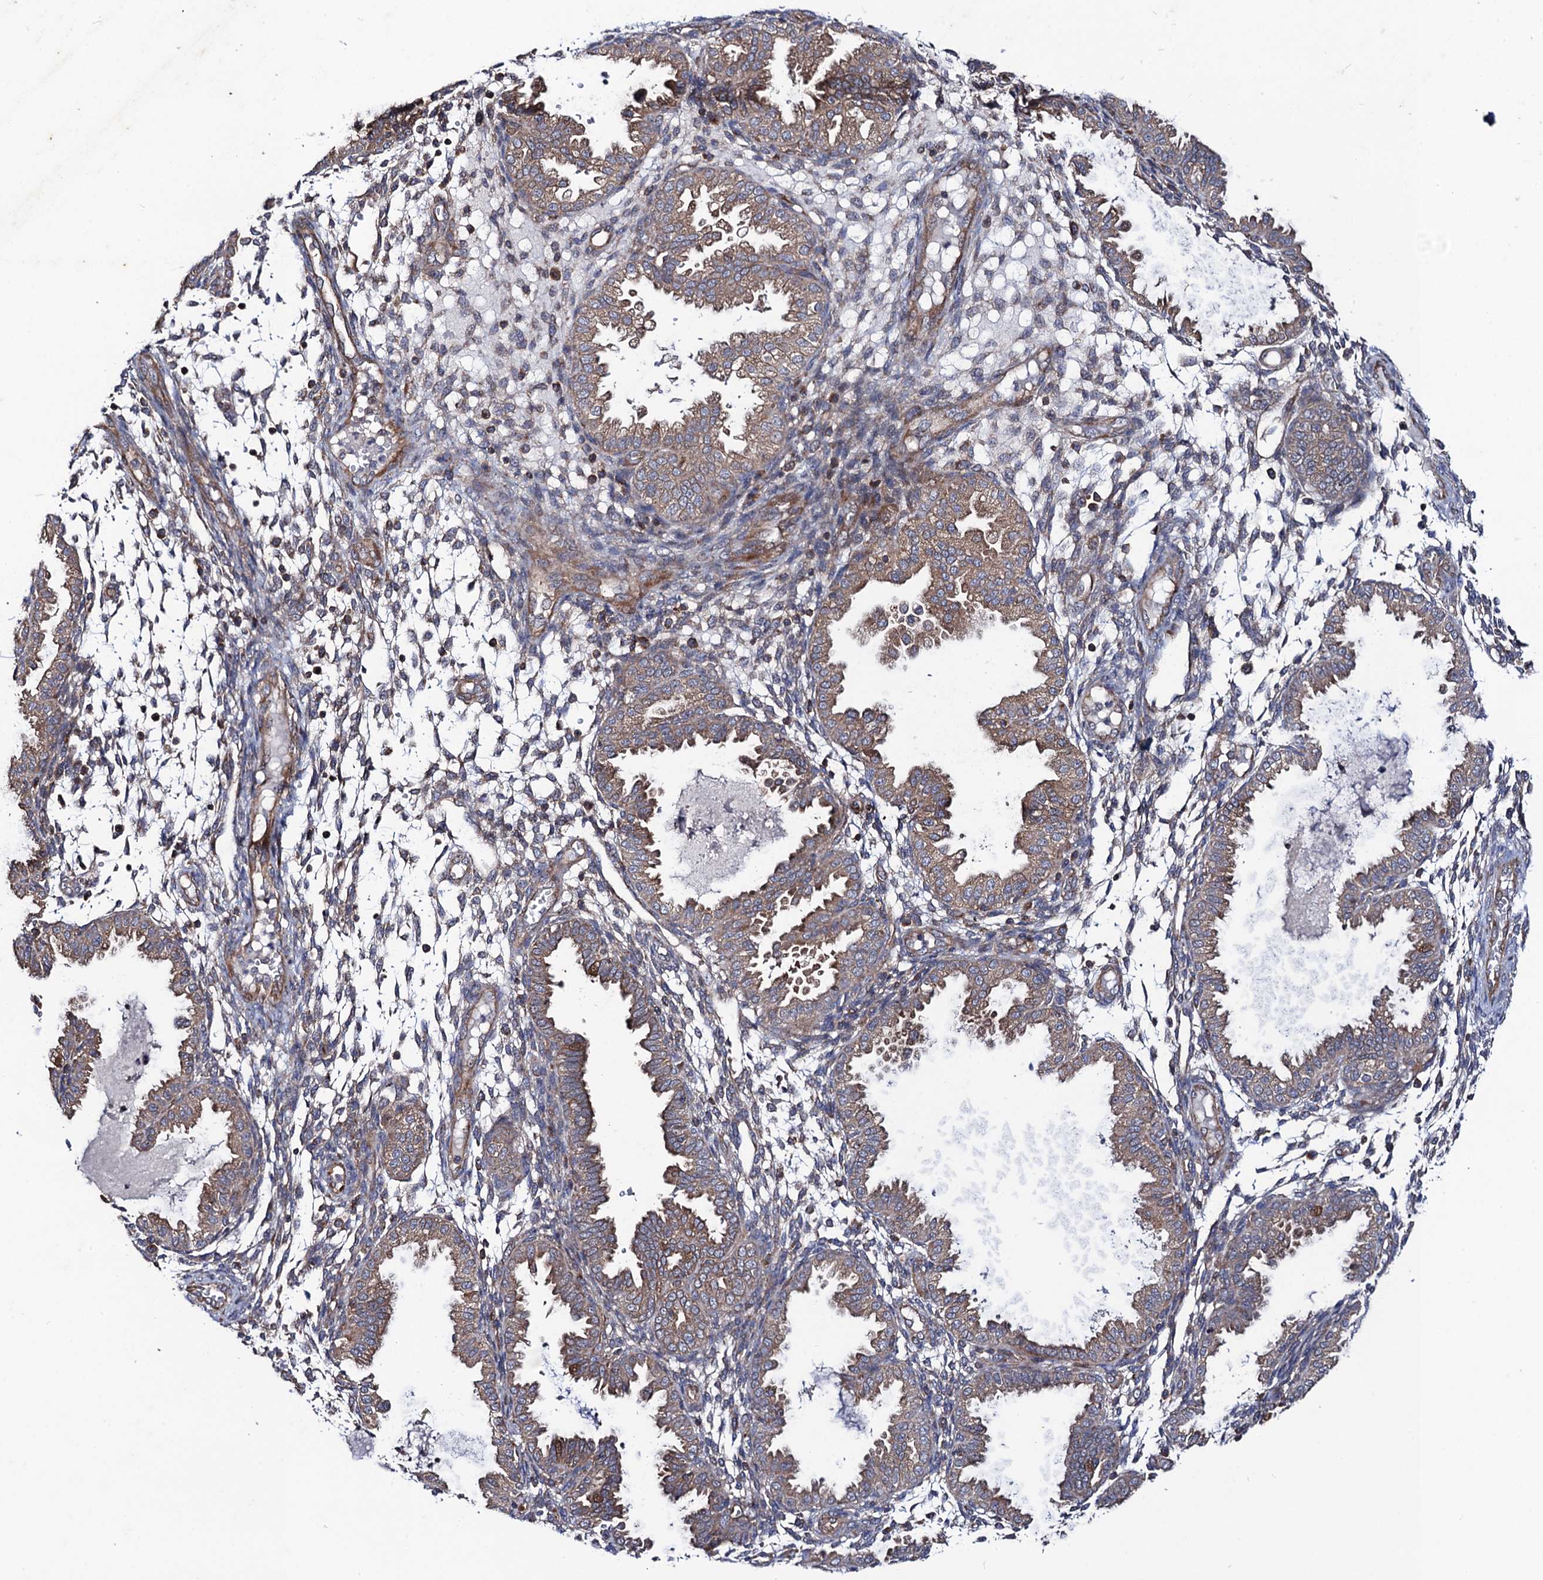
{"staining": {"intensity": "negative", "quantity": "none", "location": "none"}, "tissue": "endometrium", "cell_type": "Cells in endometrial stroma", "image_type": "normal", "snomed": [{"axis": "morphology", "description": "Normal tissue, NOS"}, {"axis": "topography", "description": "Endometrium"}], "caption": "An immunohistochemistry photomicrograph of unremarkable endometrium is shown. There is no staining in cells in endometrial stroma of endometrium.", "gene": "DYDC1", "patient": {"sex": "female", "age": 33}}